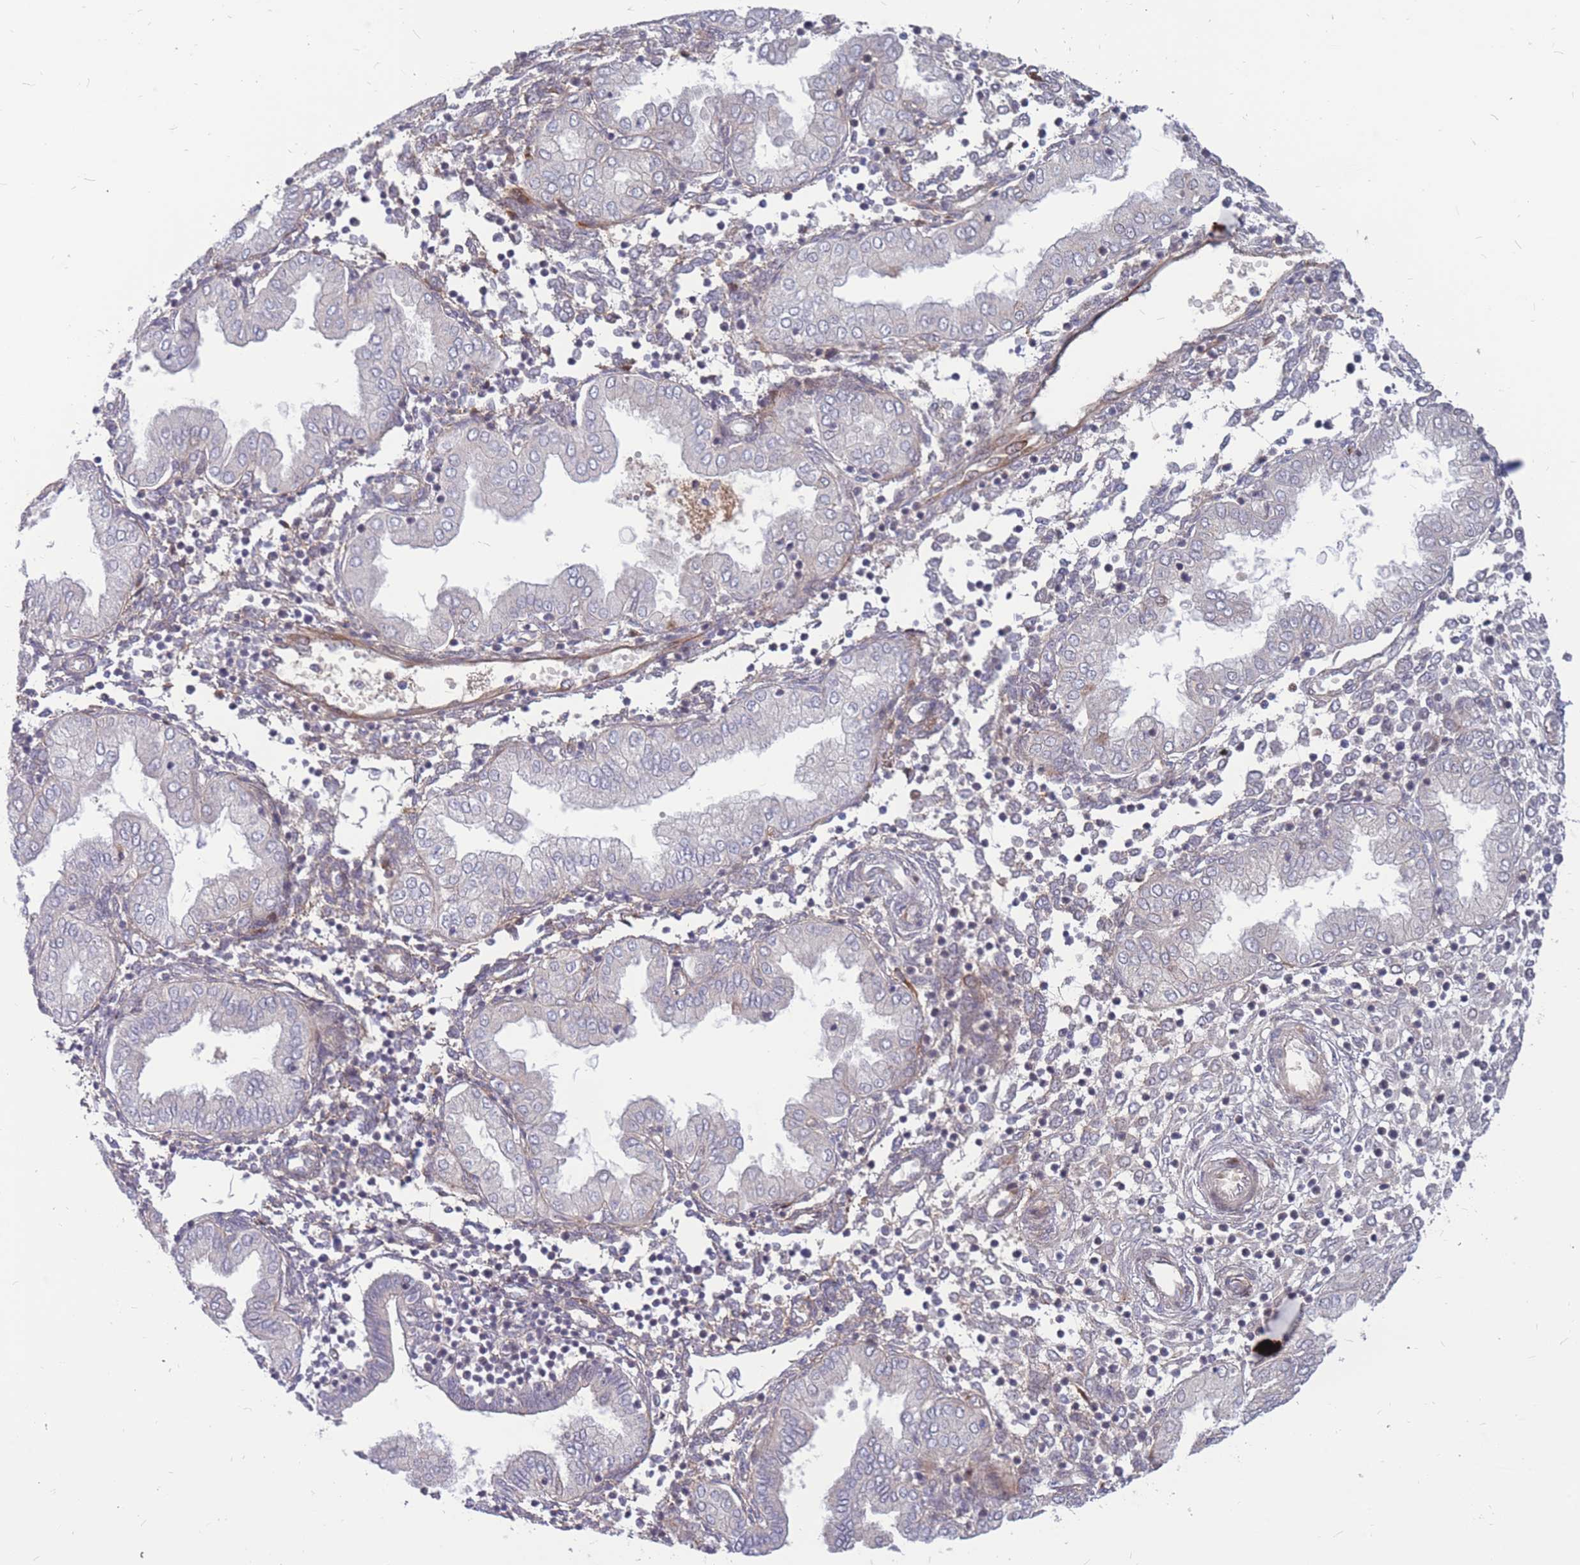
{"staining": {"intensity": "negative", "quantity": "none", "location": "none"}, "tissue": "endometrium", "cell_type": "Cells in endometrial stroma", "image_type": "normal", "snomed": [{"axis": "morphology", "description": "Normal tissue, NOS"}, {"axis": "topography", "description": "Endometrium"}], "caption": "Cells in endometrial stroma are negative for brown protein staining in benign endometrium. (Stains: DAB (3,3'-diaminobenzidine) IHC with hematoxylin counter stain, Microscopy: brightfield microscopy at high magnification).", "gene": "ADD2", "patient": {"sex": "female", "age": 53}}